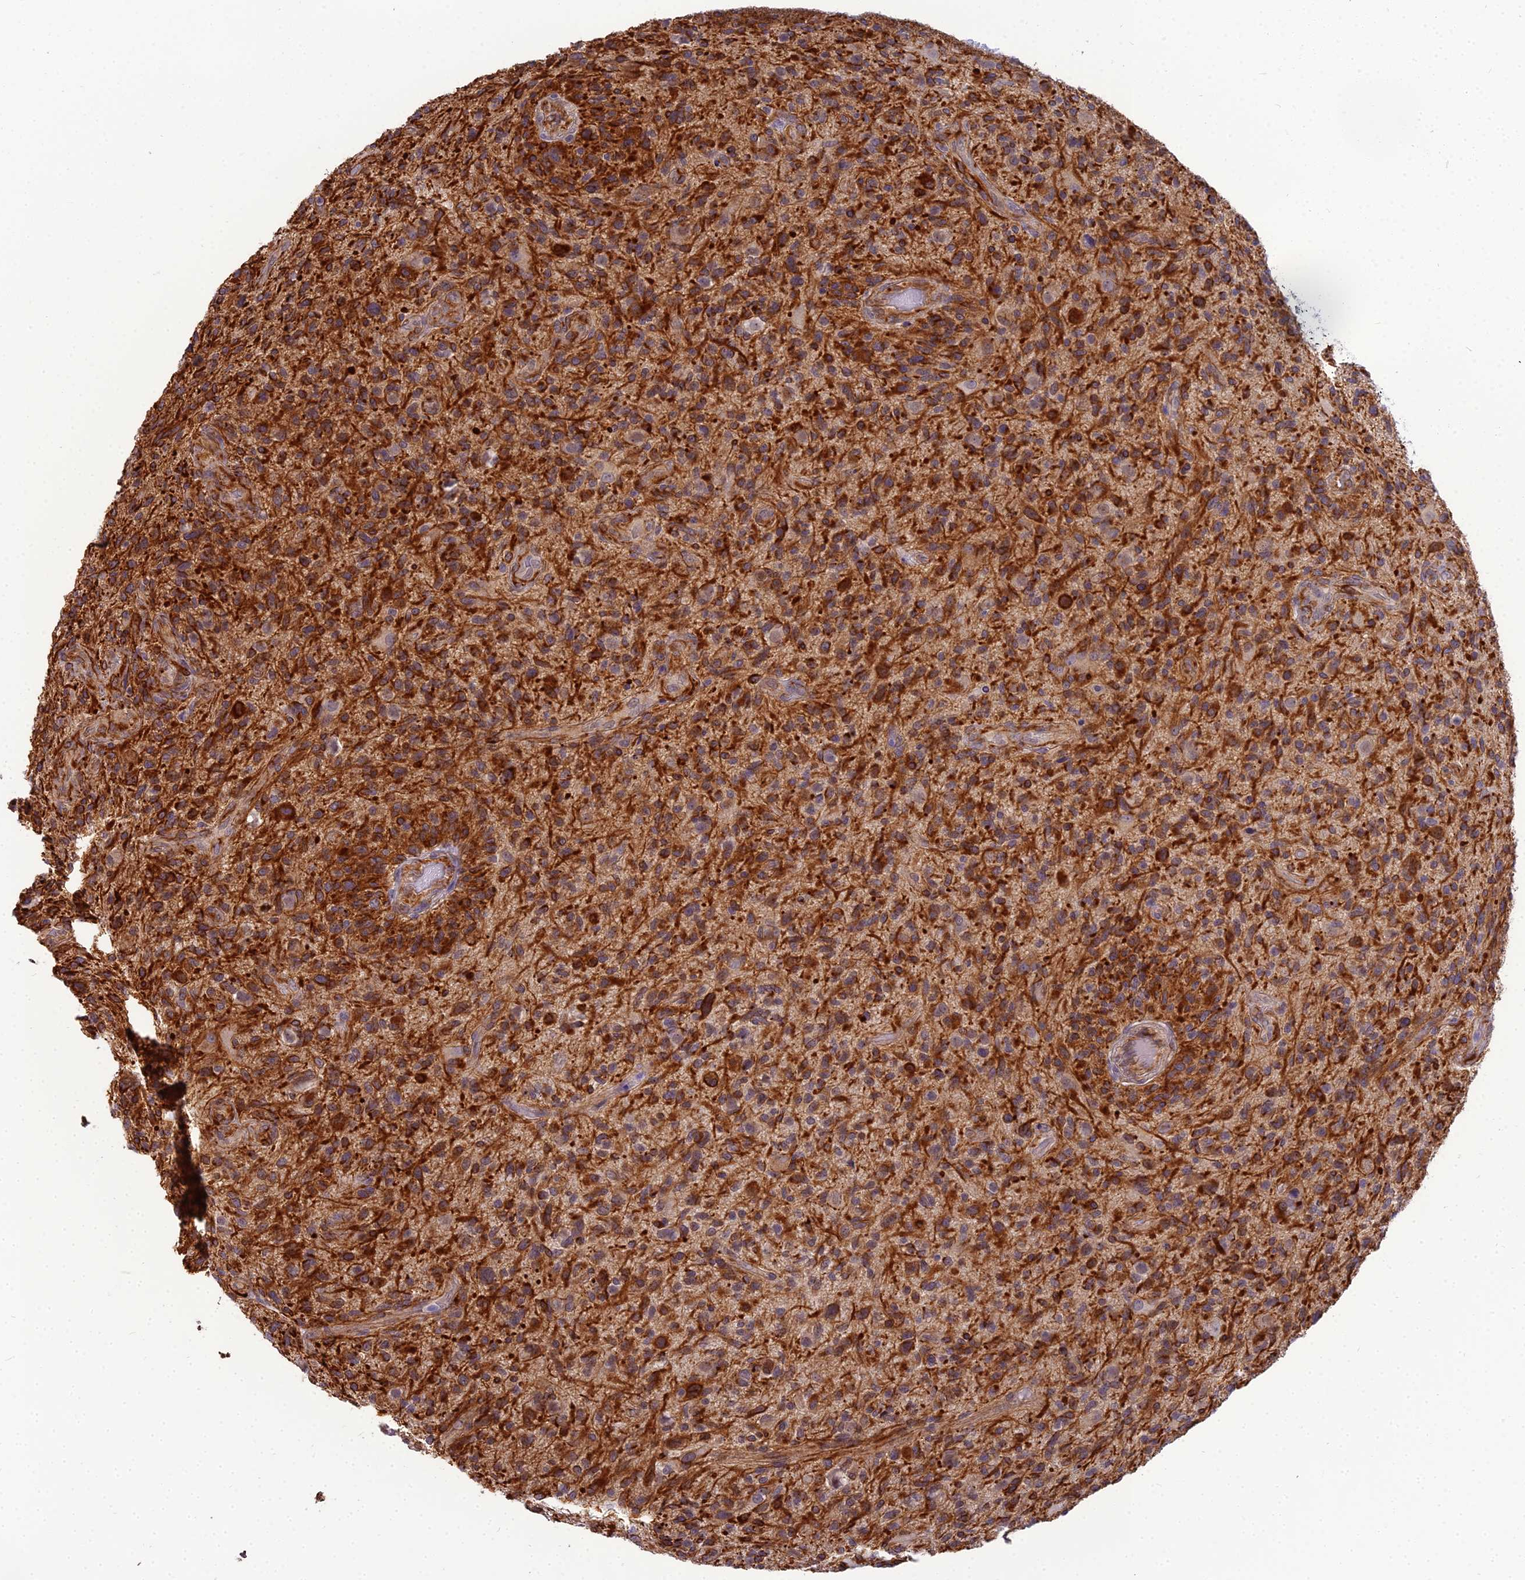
{"staining": {"intensity": "moderate", "quantity": "<25%", "location": "cytoplasmic/membranous"}, "tissue": "glioma", "cell_type": "Tumor cells", "image_type": "cancer", "snomed": [{"axis": "morphology", "description": "Glioma, malignant, High grade"}, {"axis": "topography", "description": "Brain"}], "caption": "Moderate cytoplasmic/membranous expression for a protein is present in approximately <25% of tumor cells of malignant glioma (high-grade) using immunohistochemistry (IHC).", "gene": "RGL3", "patient": {"sex": "male", "age": 47}}